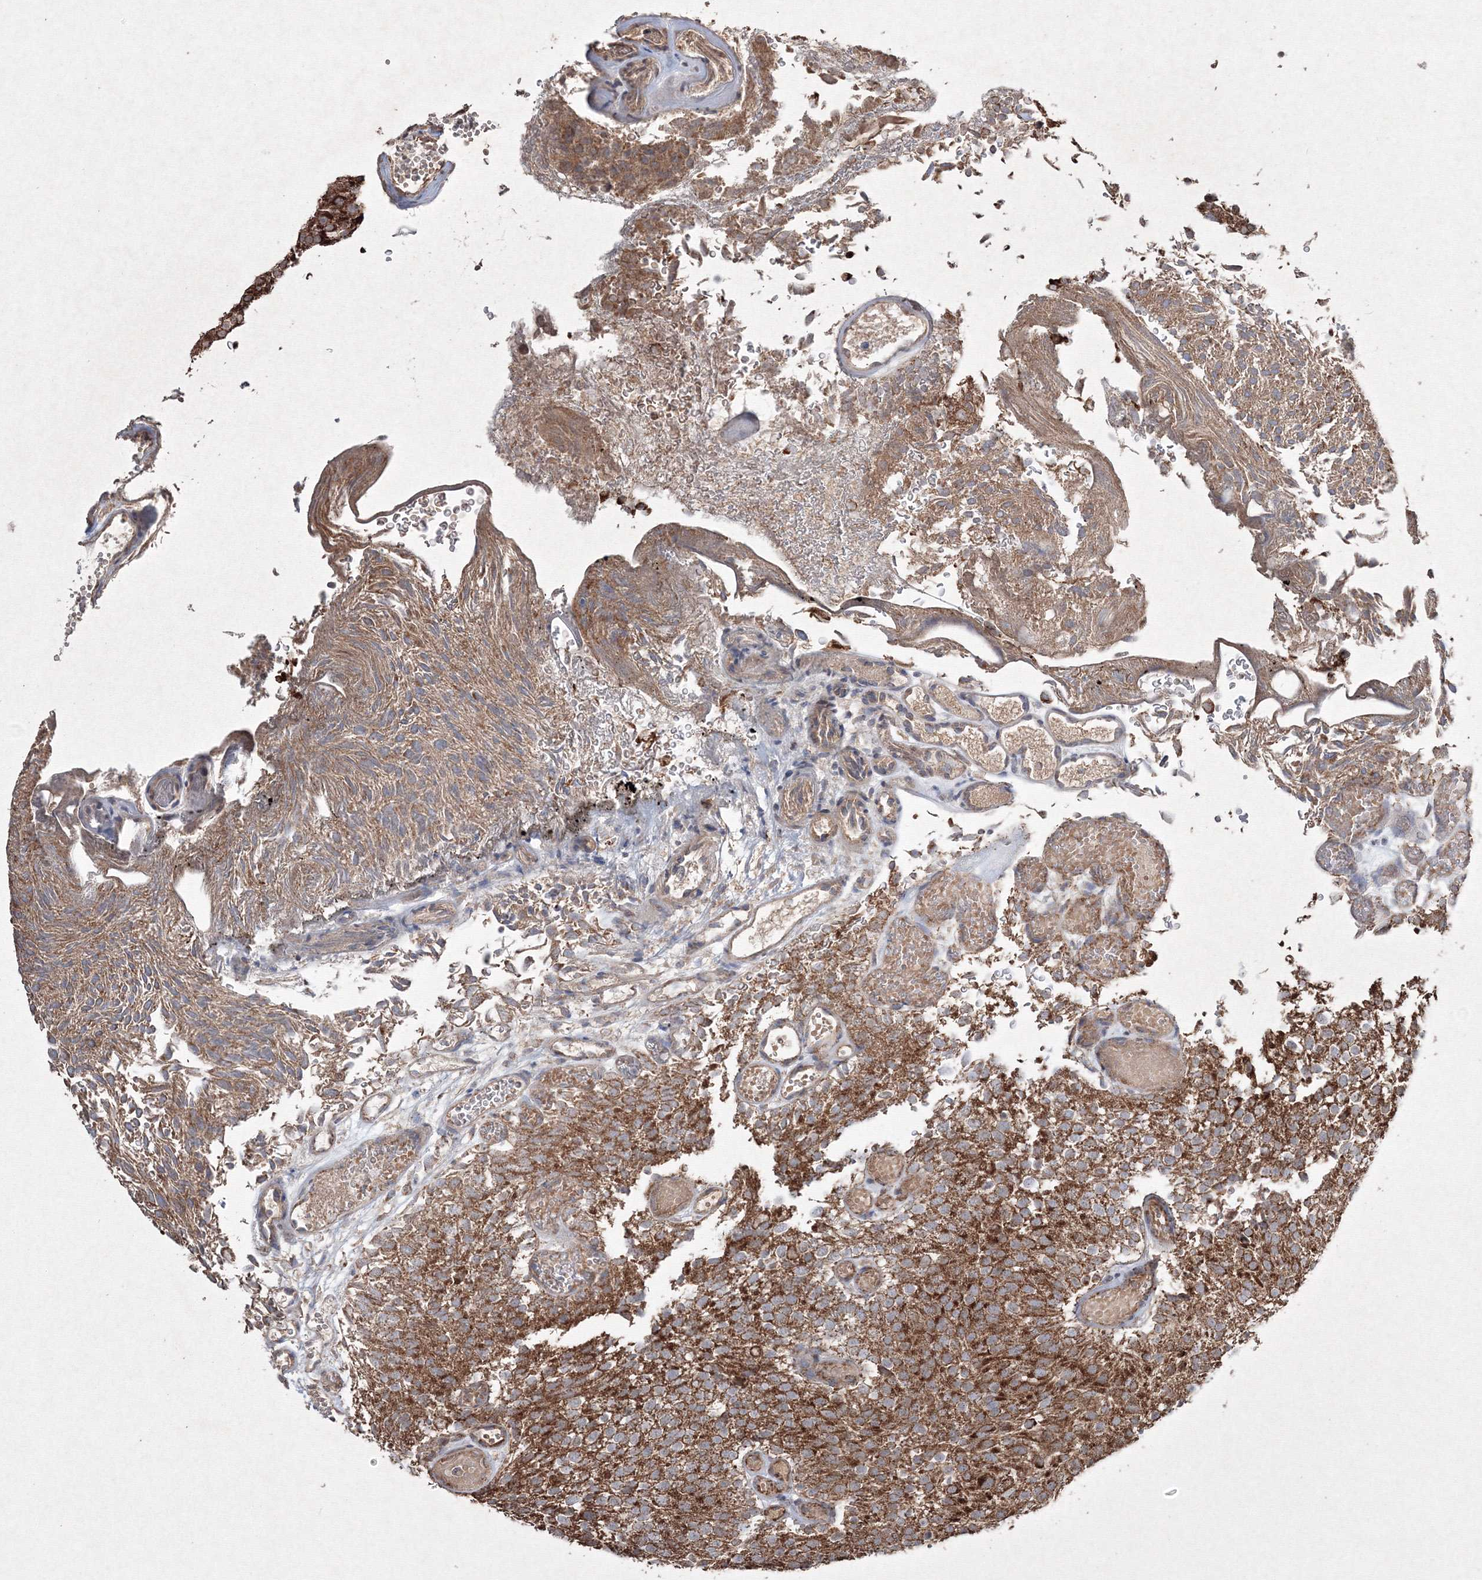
{"staining": {"intensity": "strong", "quantity": ">75%", "location": "cytoplasmic/membranous"}, "tissue": "urothelial cancer", "cell_type": "Tumor cells", "image_type": "cancer", "snomed": [{"axis": "morphology", "description": "Urothelial carcinoma, Low grade"}, {"axis": "topography", "description": "Urinary bladder"}], "caption": "There is high levels of strong cytoplasmic/membranous staining in tumor cells of urothelial cancer, as demonstrated by immunohistochemical staining (brown color).", "gene": "GRSF1", "patient": {"sex": "male", "age": 78}}